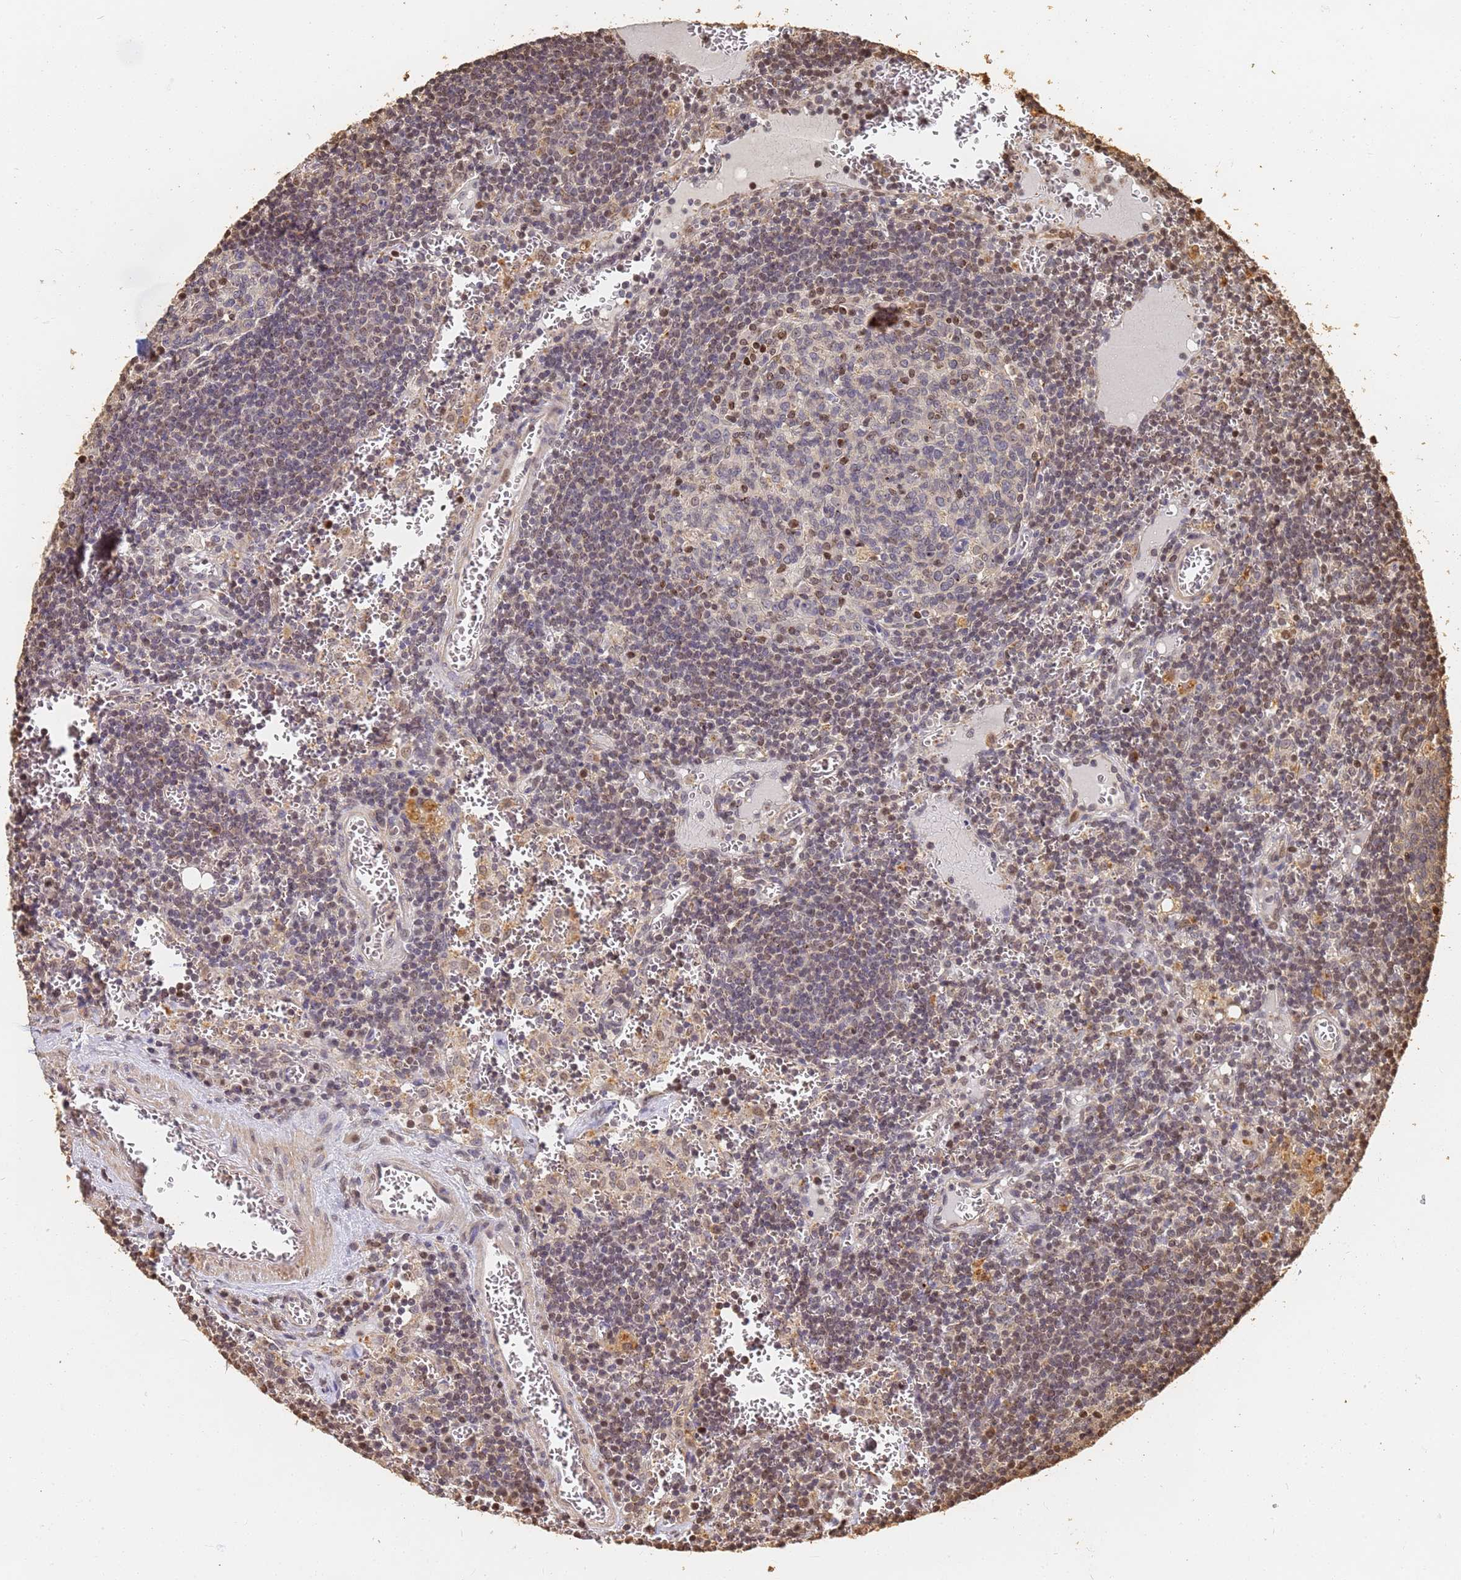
{"staining": {"intensity": "moderate", "quantity": "<25%", "location": "nuclear"}, "tissue": "lymph node", "cell_type": "Germinal center cells", "image_type": "normal", "snomed": [{"axis": "morphology", "description": "Normal tissue, NOS"}, {"axis": "topography", "description": "Lymph node"}], "caption": "IHC of normal lymph node shows low levels of moderate nuclear expression in approximately <25% of germinal center cells. The protein is shown in brown color, while the nuclei are stained blue.", "gene": "JAK2", "patient": {"sex": "female", "age": 73}}